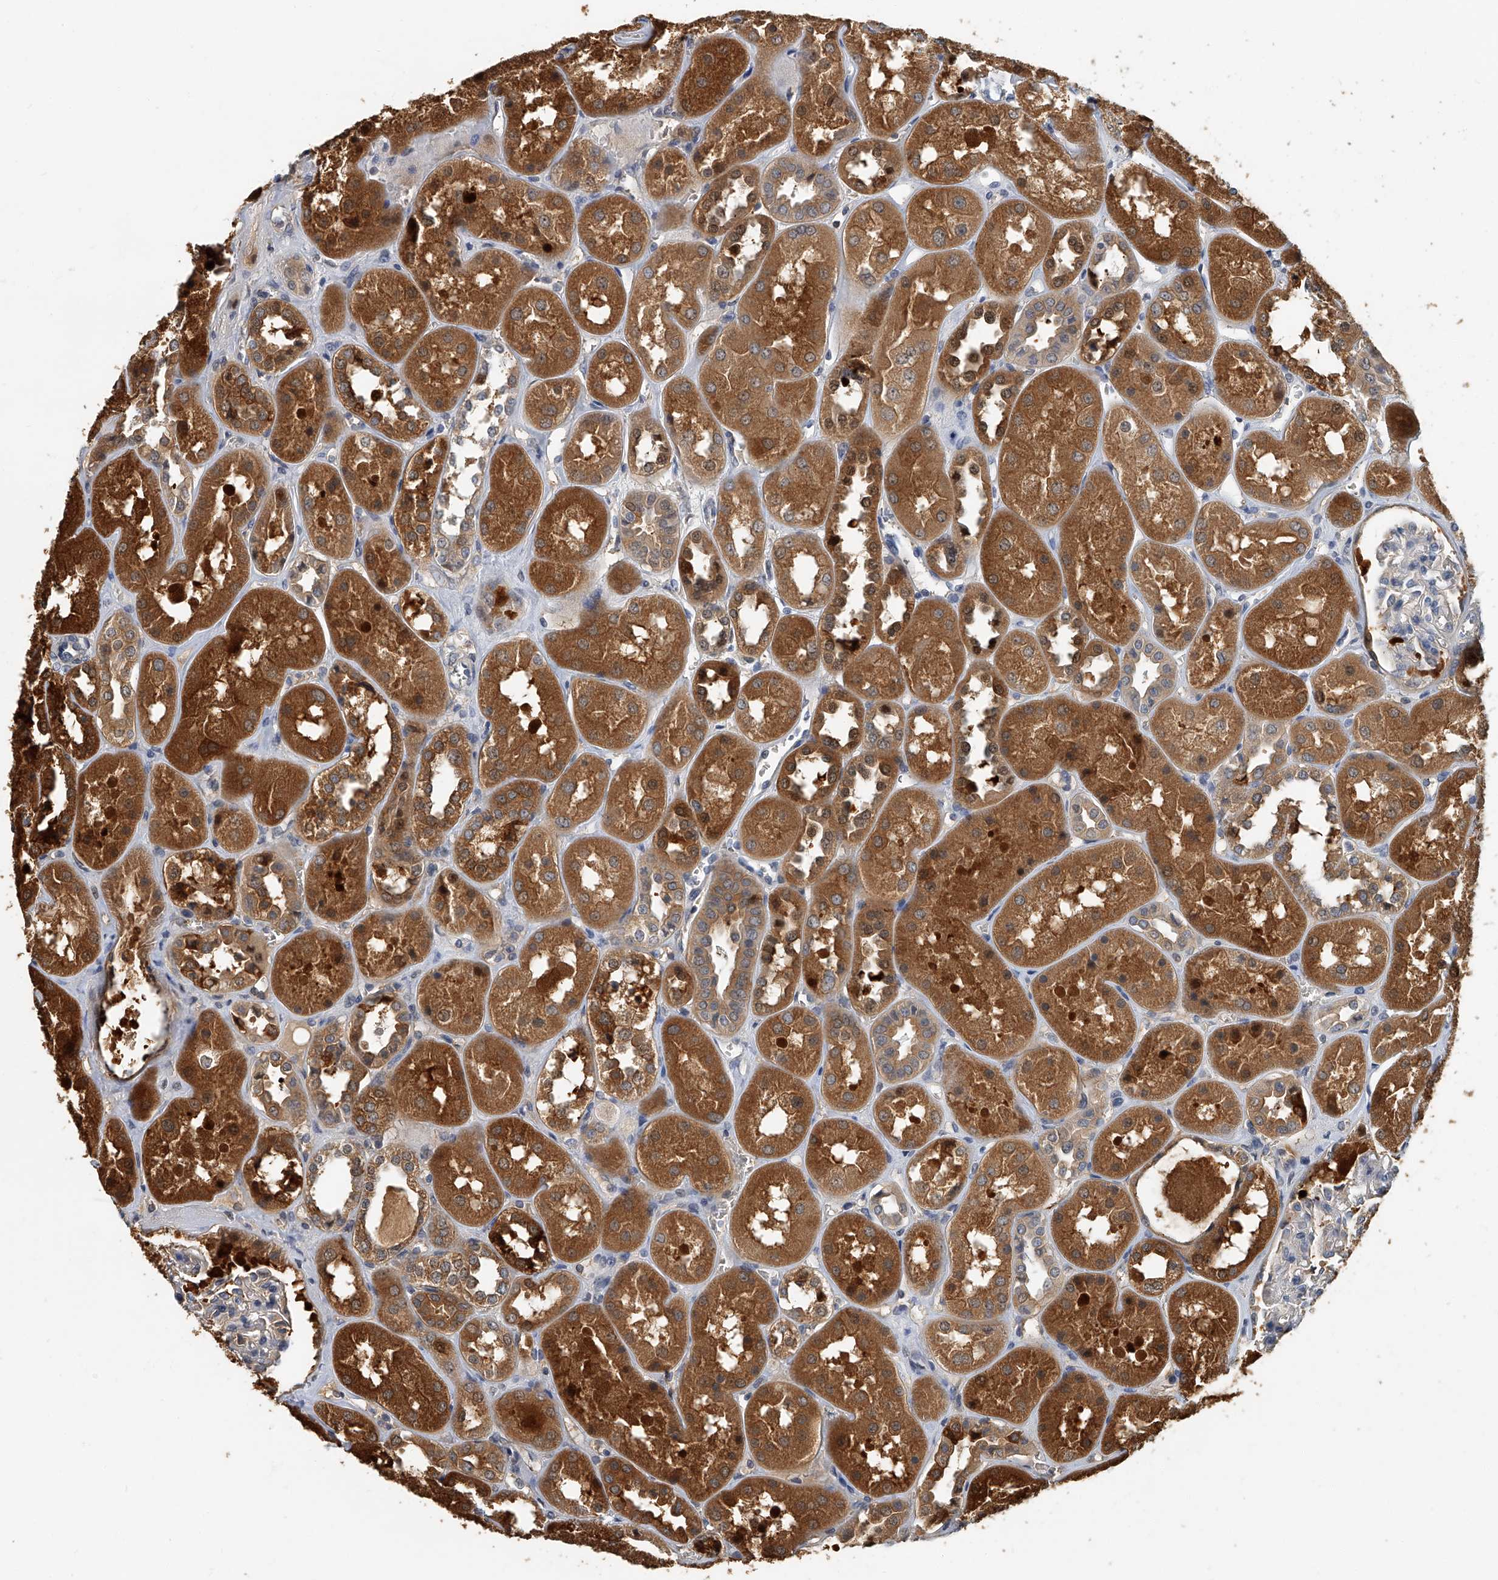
{"staining": {"intensity": "moderate", "quantity": "<25%", "location": "cytoplasmic/membranous"}, "tissue": "kidney", "cell_type": "Cells in glomeruli", "image_type": "normal", "snomed": [{"axis": "morphology", "description": "Normal tissue, NOS"}, {"axis": "topography", "description": "Kidney"}], "caption": "Immunohistochemistry (IHC) micrograph of unremarkable kidney: kidney stained using immunohistochemistry (IHC) demonstrates low levels of moderate protein expression localized specifically in the cytoplasmic/membranous of cells in glomeruli, appearing as a cytoplasmic/membranous brown color.", "gene": "CD200", "patient": {"sex": "male", "age": 70}}